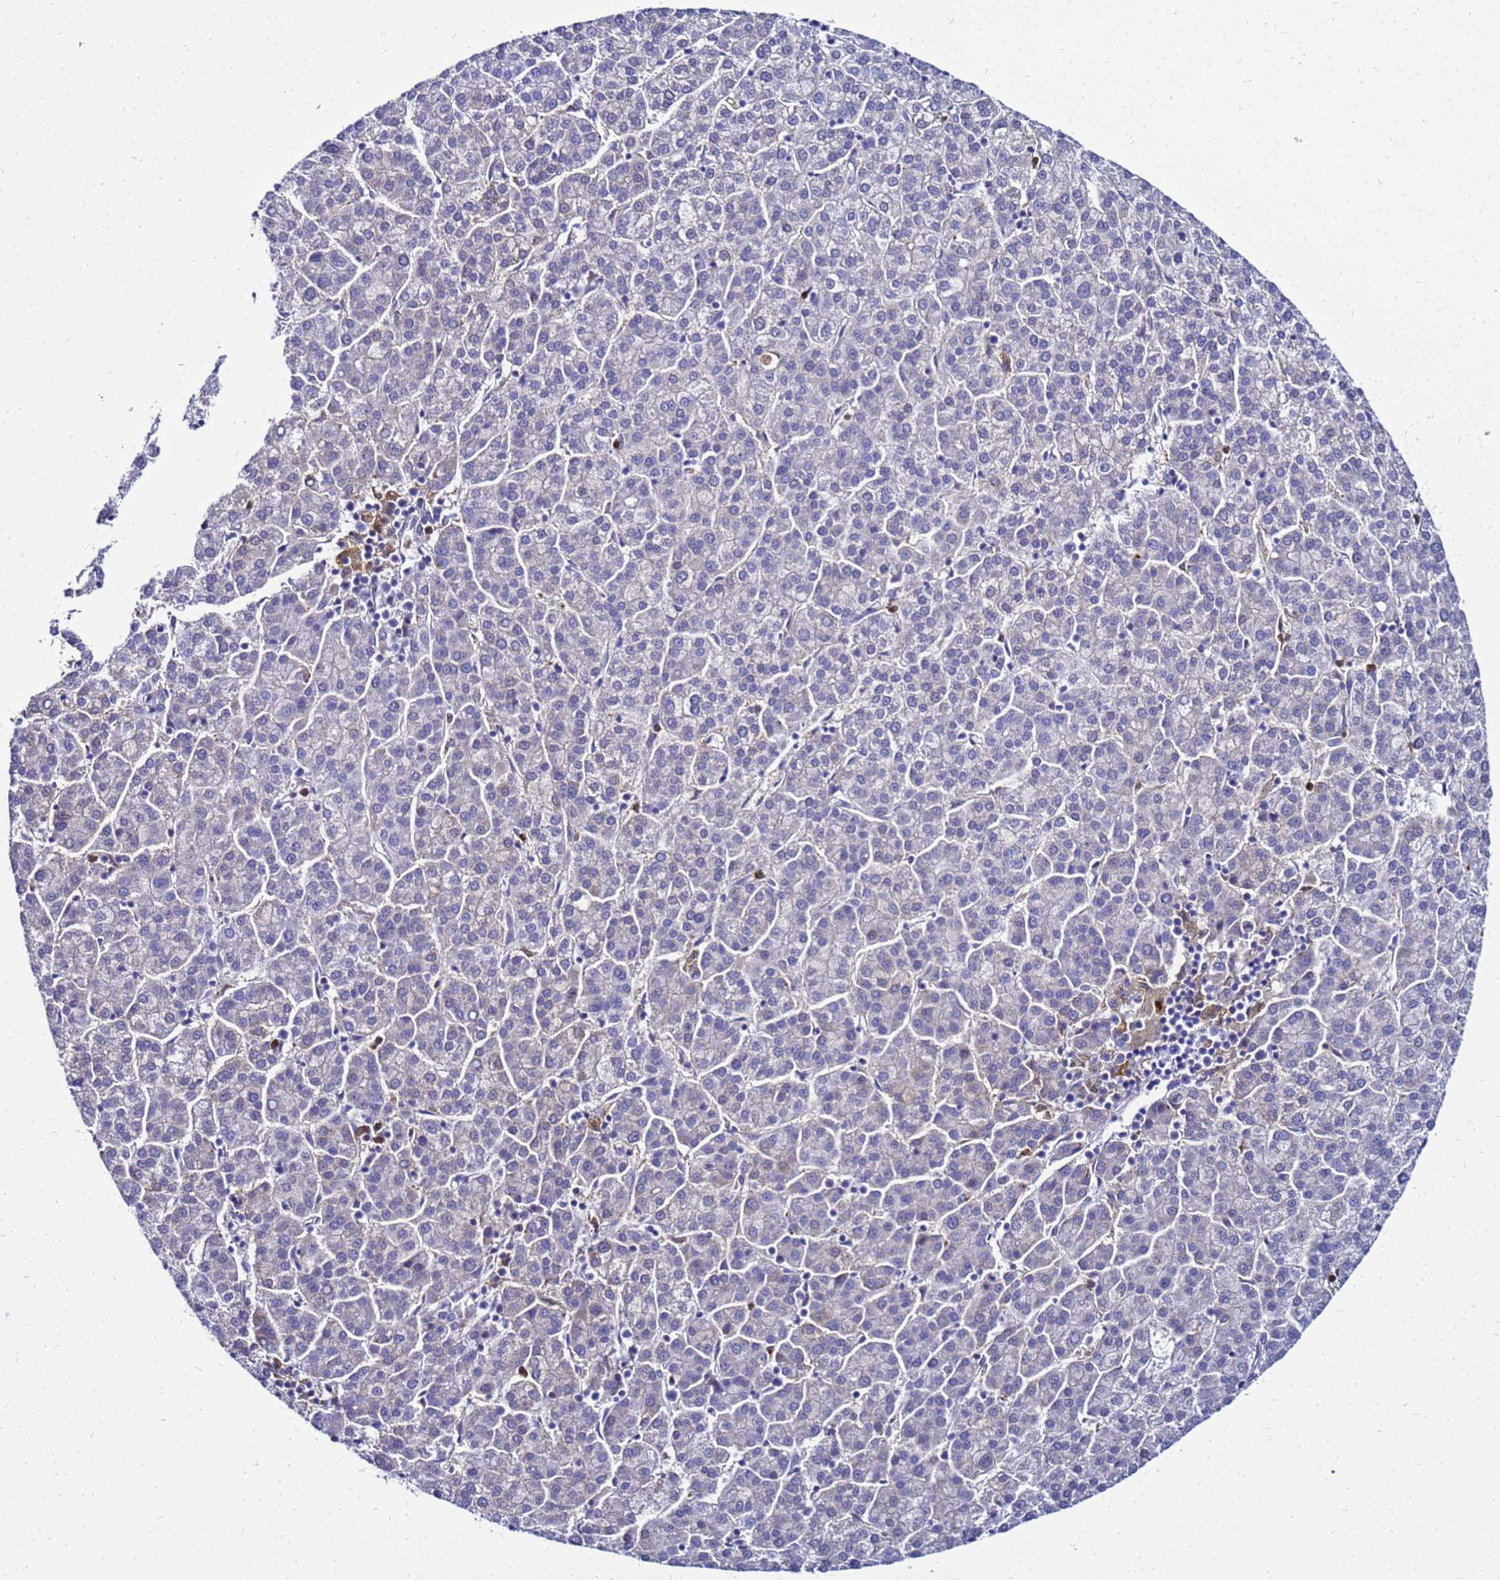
{"staining": {"intensity": "negative", "quantity": "none", "location": "none"}, "tissue": "liver cancer", "cell_type": "Tumor cells", "image_type": "cancer", "snomed": [{"axis": "morphology", "description": "Carcinoma, Hepatocellular, NOS"}, {"axis": "topography", "description": "Liver"}], "caption": "The histopathology image shows no staining of tumor cells in liver cancer (hepatocellular carcinoma). (DAB (3,3'-diaminobenzidine) immunohistochemistry, high magnification).", "gene": "CSTA", "patient": {"sex": "female", "age": 58}}